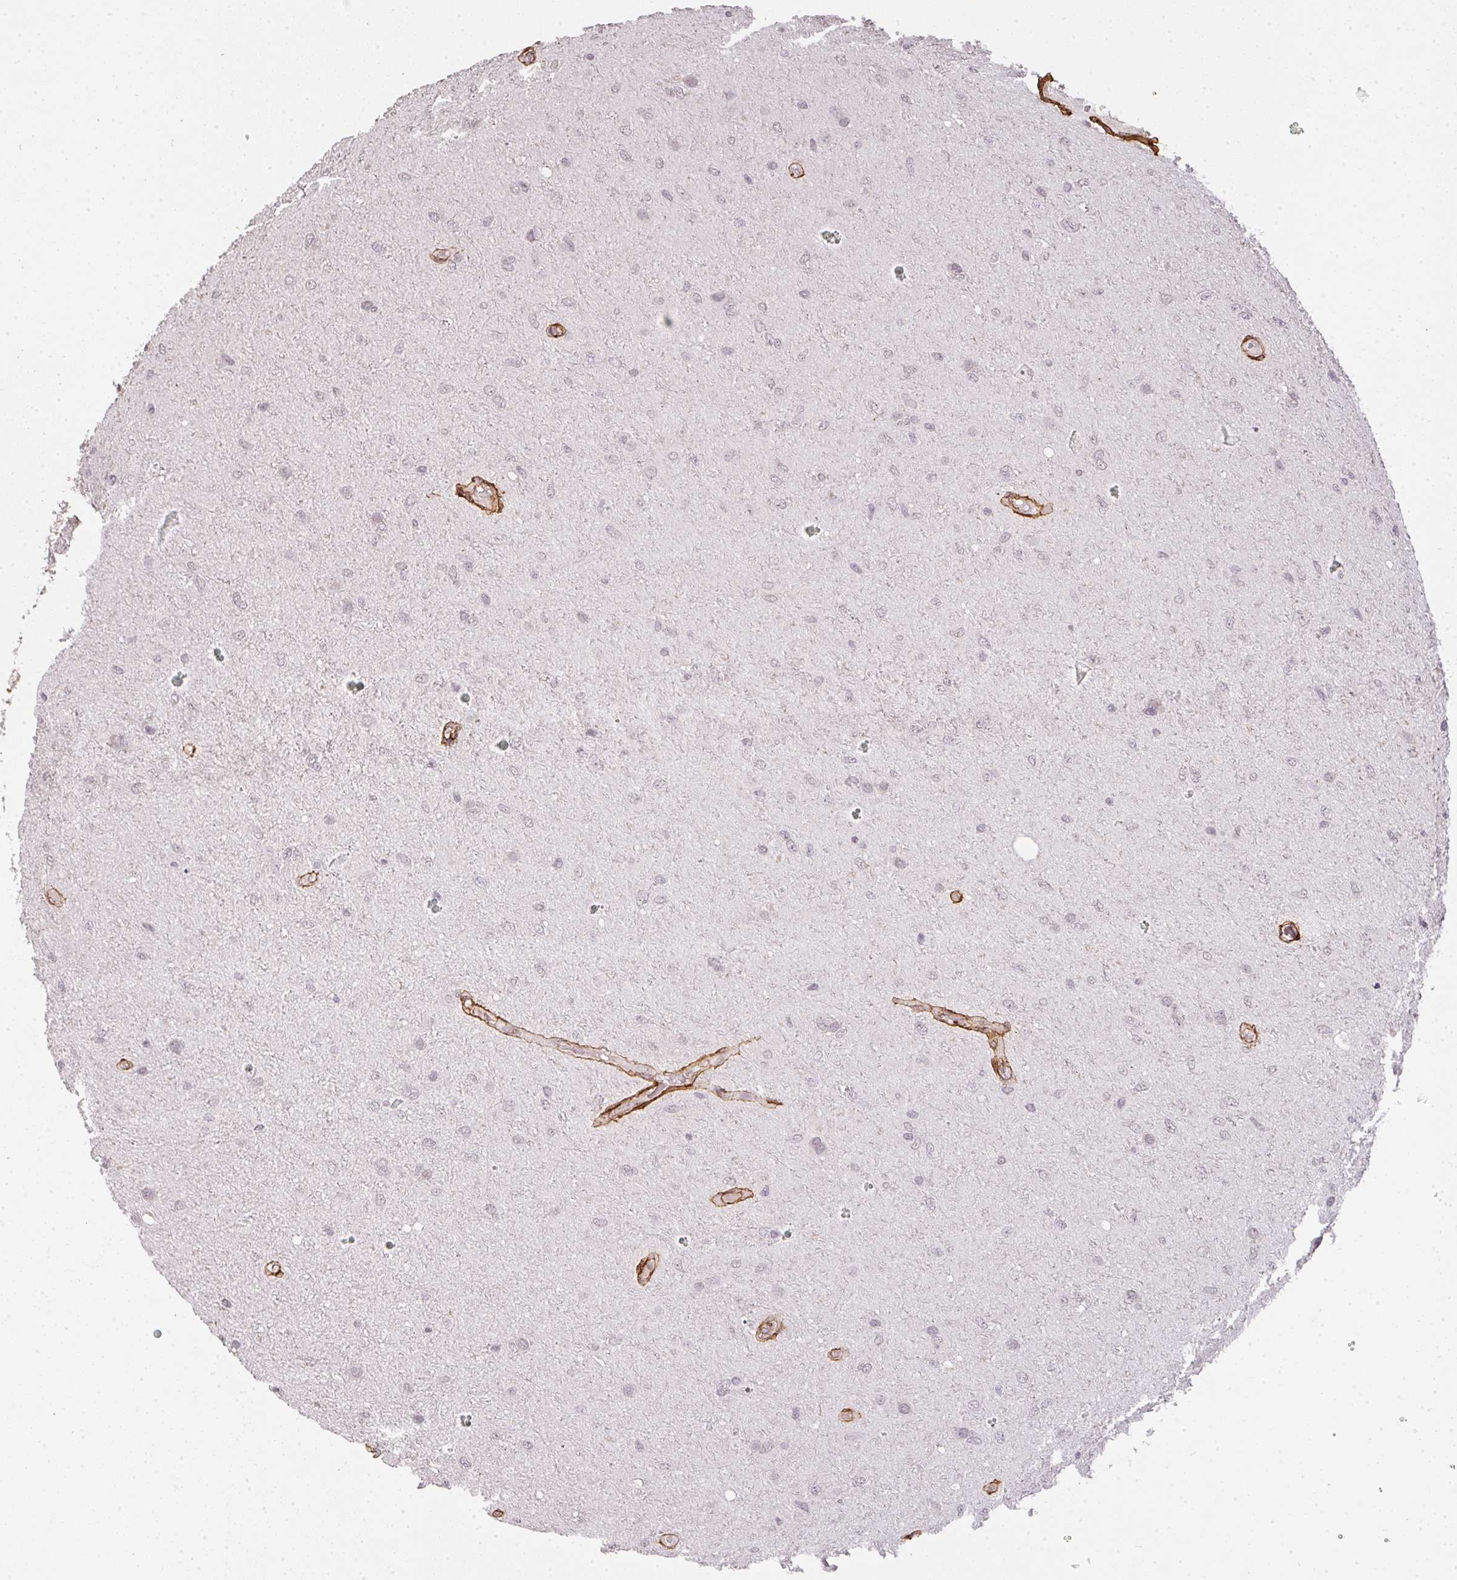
{"staining": {"intensity": "negative", "quantity": "none", "location": "none"}, "tissue": "glioma", "cell_type": "Tumor cells", "image_type": "cancer", "snomed": [{"axis": "morphology", "description": "Glioma, malignant, Low grade"}, {"axis": "topography", "description": "Cerebellum"}], "caption": "A micrograph of malignant glioma (low-grade) stained for a protein displays no brown staining in tumor cells.", "gene": "COL3A1", "patient": {"sex": "female", "age": 5}}